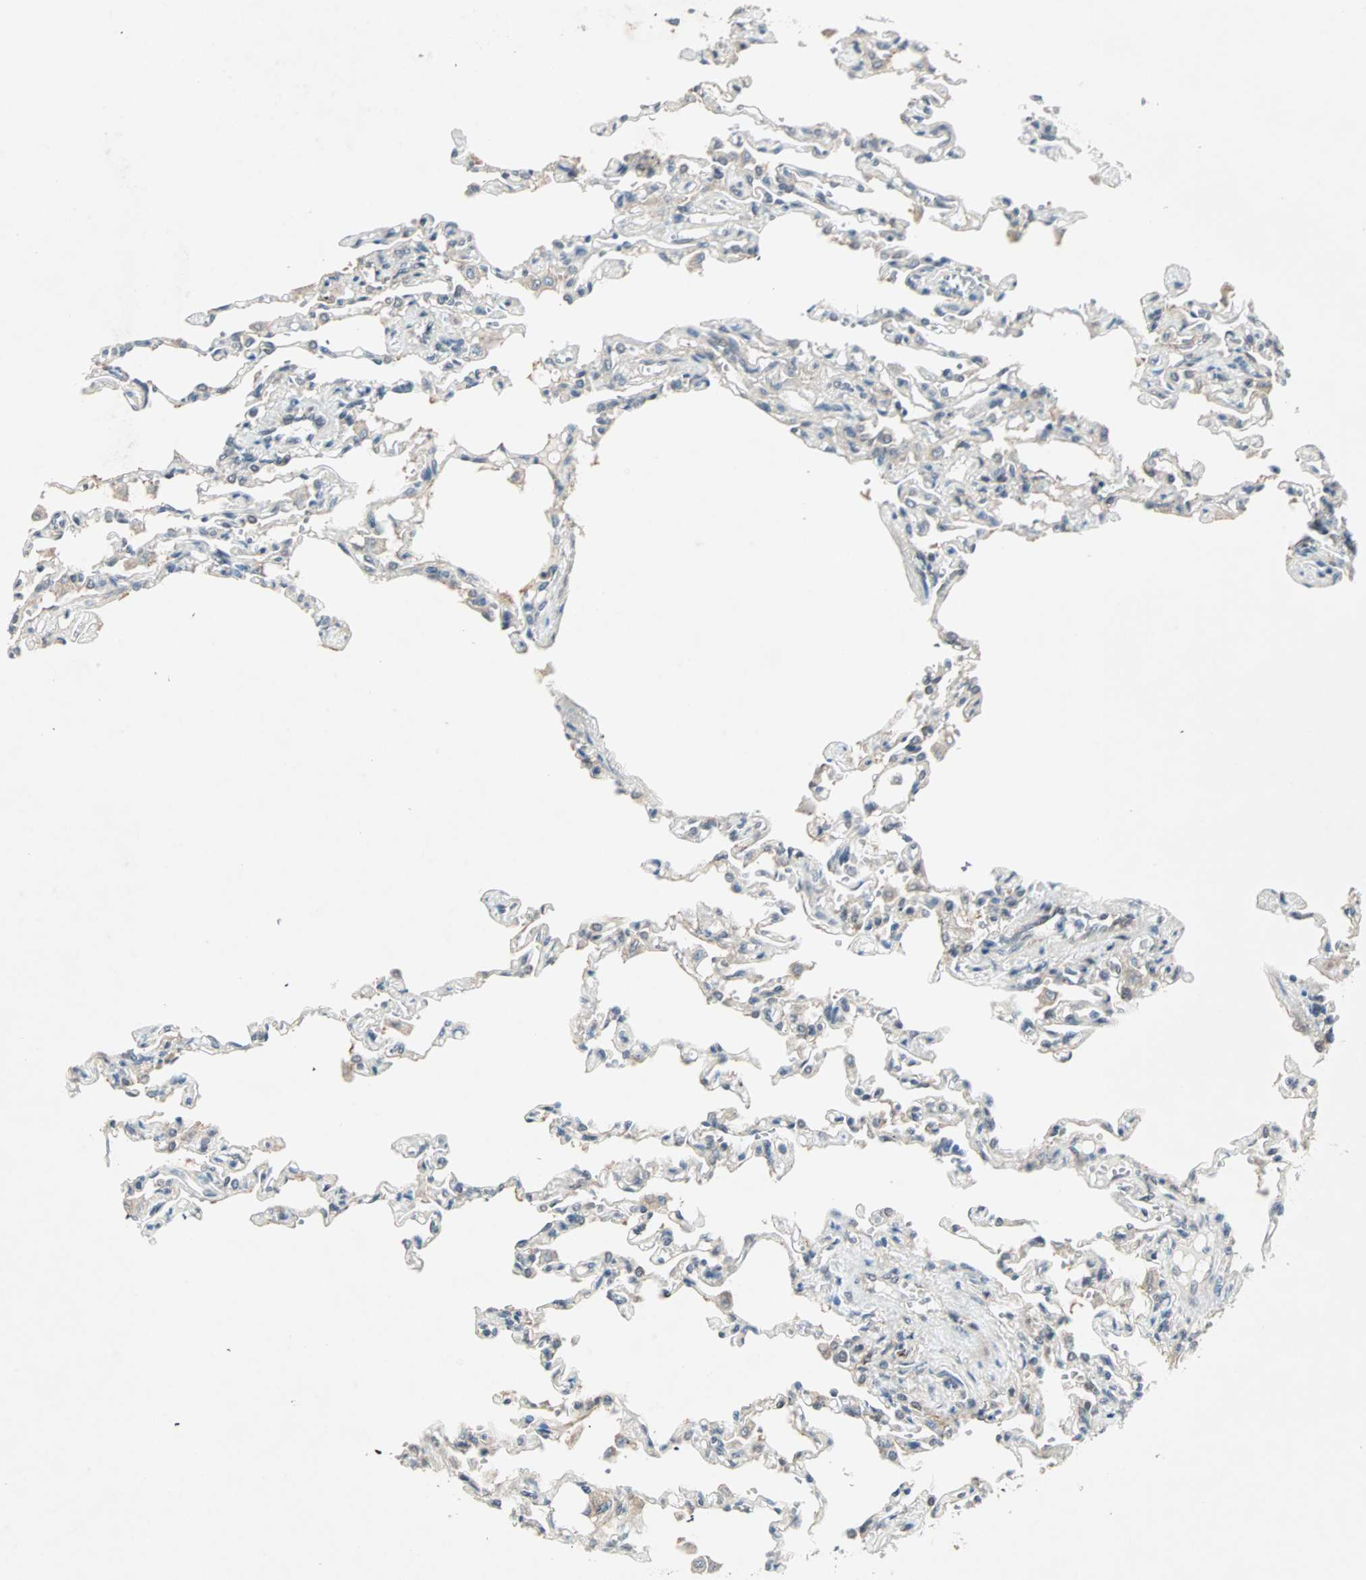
{"staining": {"intensity": "weak", "quantity": "25%-75%", "location": "cytoplasmic/membranous"}, "tissue": "lung", "cell_type": "Alveolar cells", "image_type": "normal", "snomed": [{"axis": "morphology", "description": "Normal tissue, NOS"}, {"axis": "topography", "description": "Lung"}], "caption": "IHC photomicrograph of unremarkable human lung stained for a protein (brown), which displays low levels of weak cytoplasmic/membranous staining in approximately 25%-75% of alveolar cells.", "gene": "PGBD1", "patient": {"sex": "male", "age": 21}}